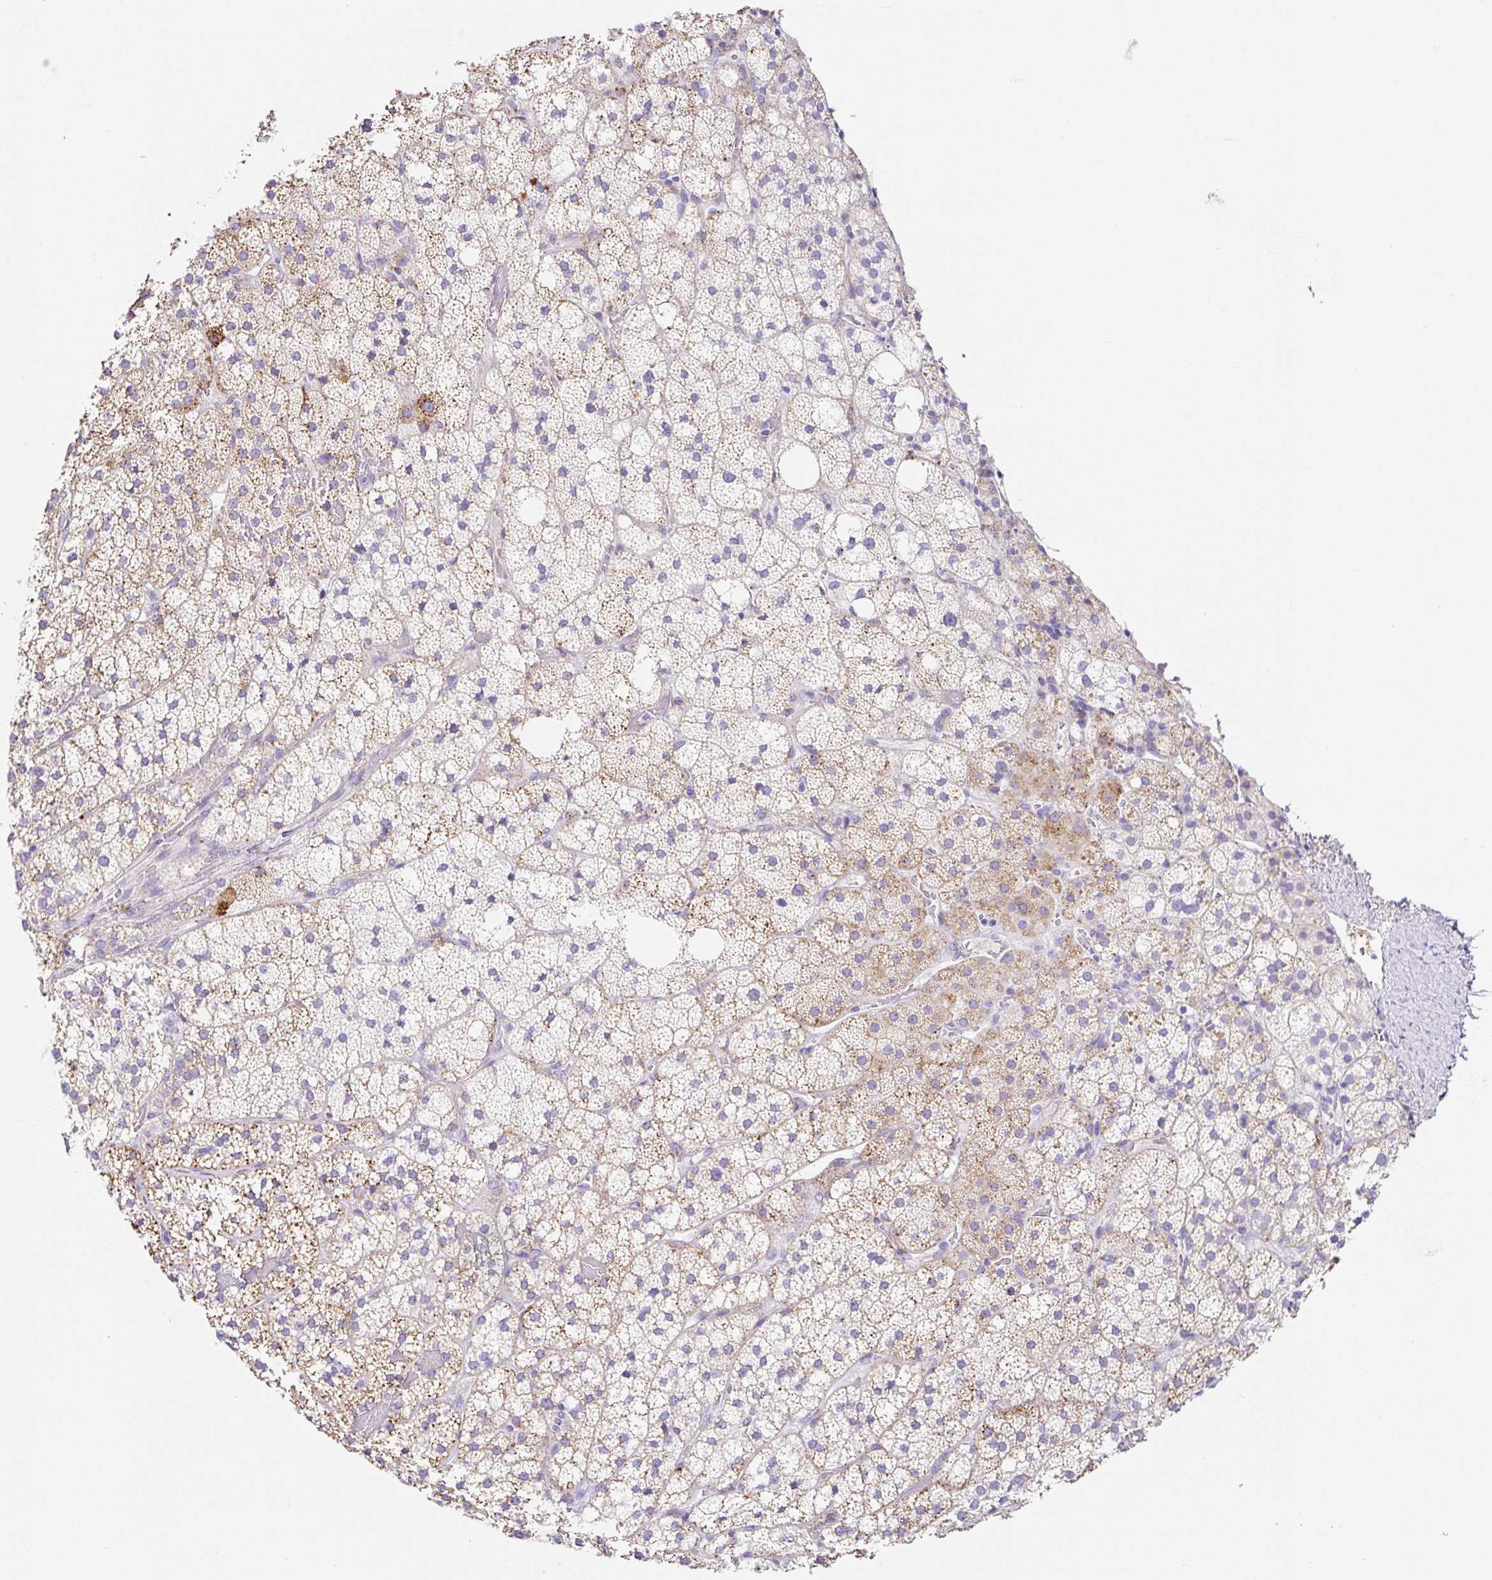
{"staining": {"intensity": "moderate", "quantity": "25%-75%", "location": "cytoplasmic/membranous"}, "tissue": "adrenal gland", "cell_type": "Glandular cells", "image_type": "normal", "snomed": [{"axis": "morphology", "description": "Normal tissue, NOS"}, {"axis": "topography", "description": "Adrenal gland"}], "caption": "IHC photomicrograph of unremarkable human adrenal gland stained for a protein (brown), which demonstrates medium levels of moderate cytoplasmic/membranous positivity in about 25%-75% of glandular cells.", "gene": "DKK4", "patient": {"sex": "male", "age": 53}}